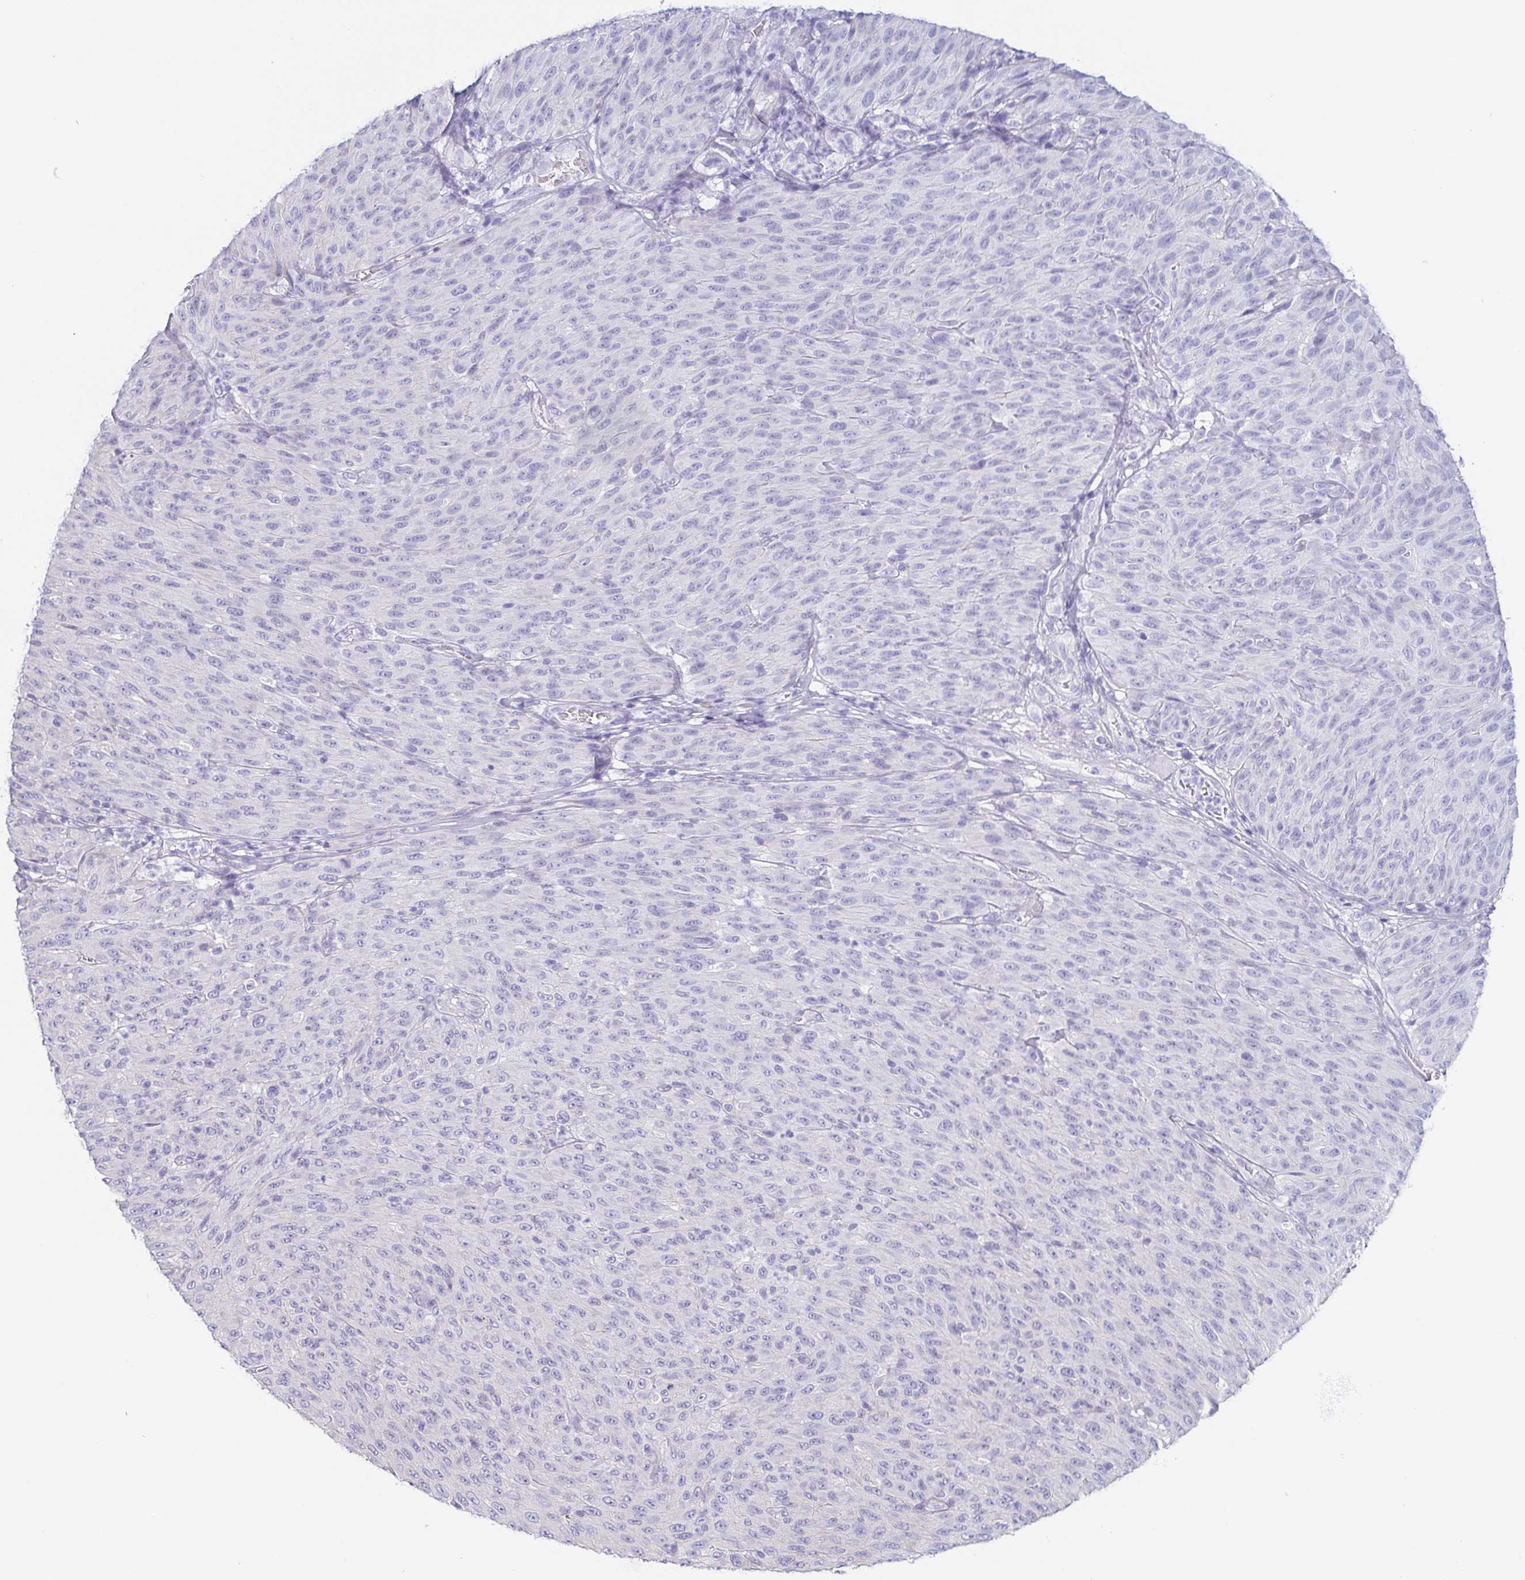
{"staining": {"intensity": "negative", "quantity": "none", "location": "none"}, "tissue": "melanoma", "cell_type": "Tumor cells", "image_type": "cancer", "snomed": [{"axis": "morphology", "description": "Malignant melanoma, NOS"}, {"axis": "topography", "description": "Skin"}], "caption": "Tumor cells show no significant protein positivity in melanoma.", "gene": "PRR4", "patient": {"sex": "male", "age": 85}}